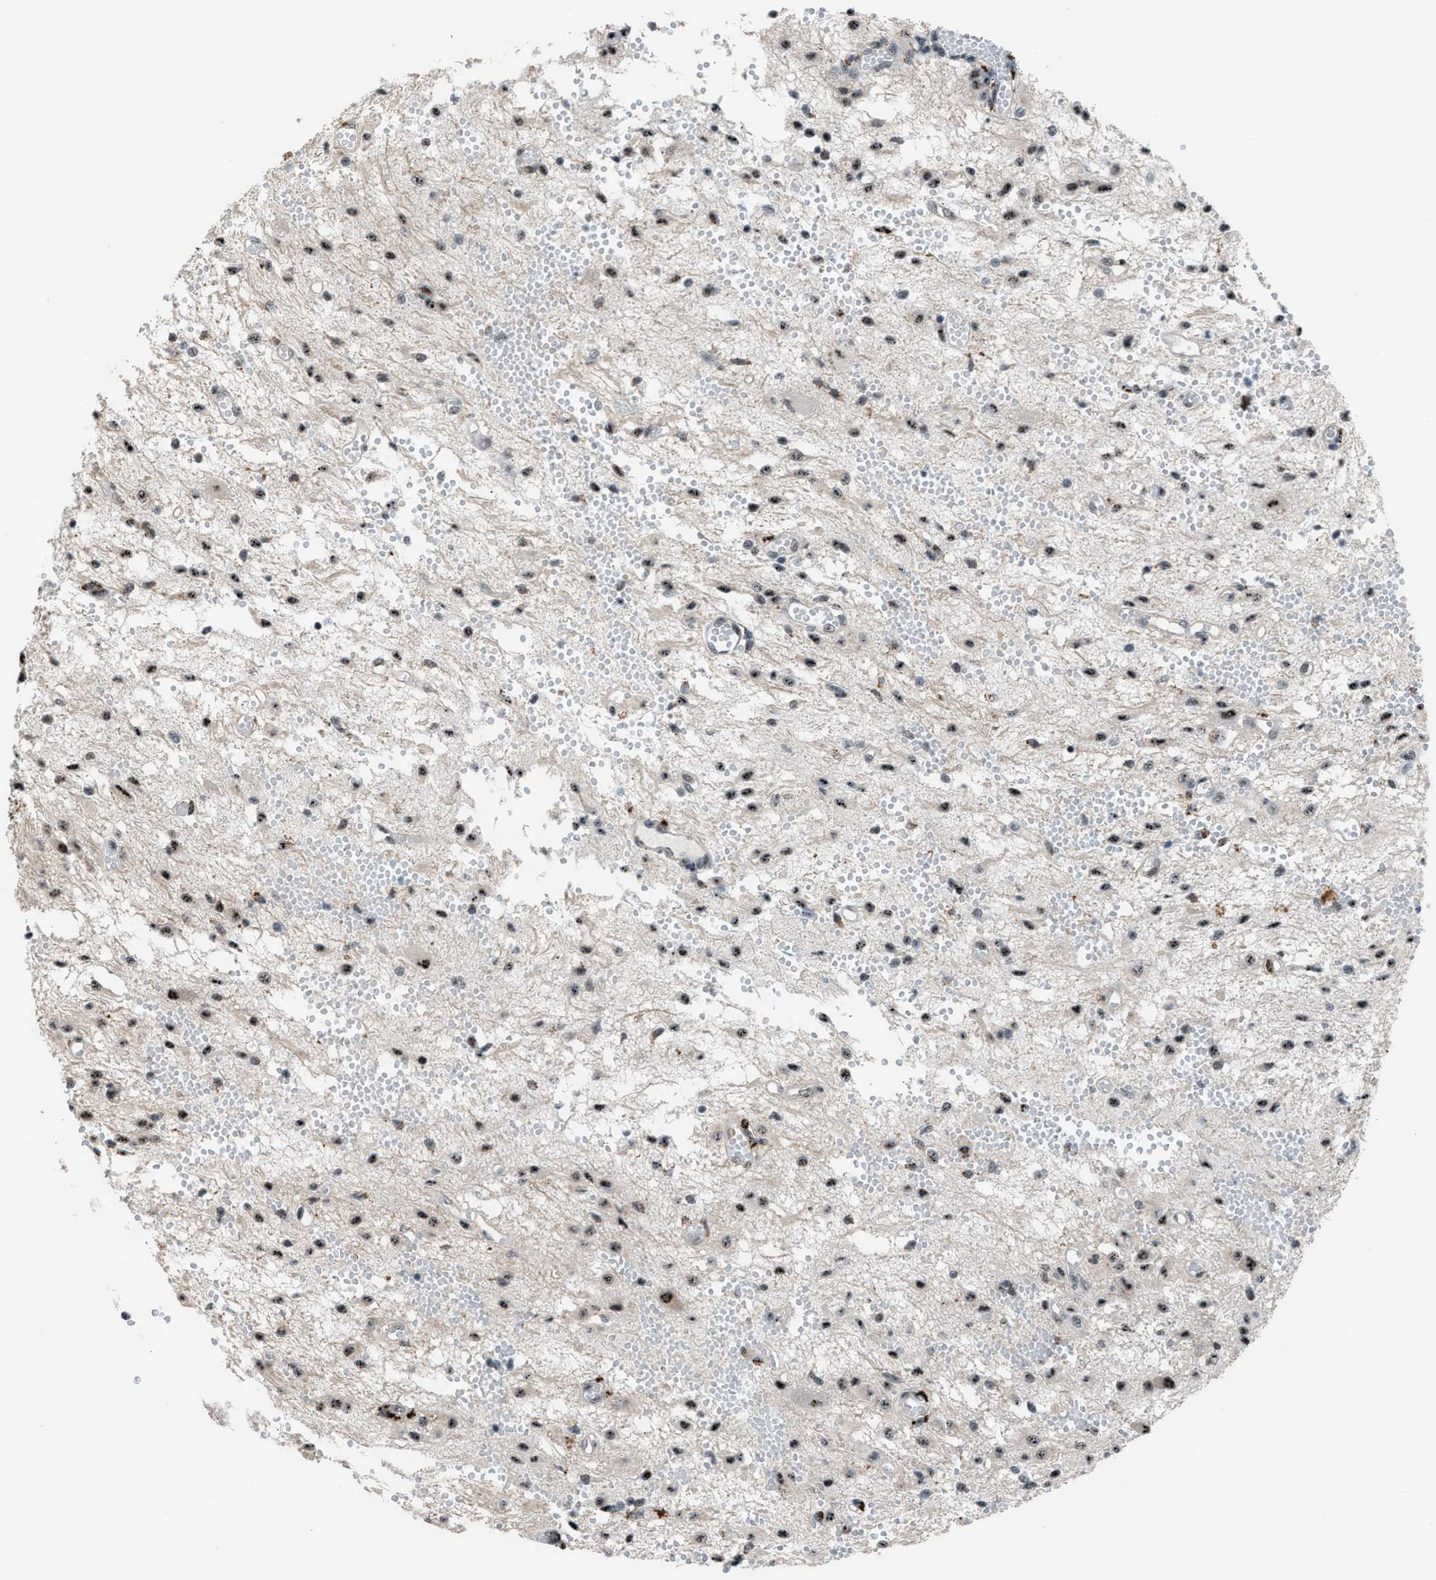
{"staining": {"intensity": "moderate", "quantity": ">75%", "location": "nuclear"}, "tissue": "glioma", "cell_type": "Tumor cells", "image_type": "cancer", "snomed": [{"axis": "morphology", "description": "Glioma, malignant, High grade"}, {"axis": "topography", "description": "Brain"}], "caption": "Immunohistochemistry micrograph of malignant glioma (high-grade) stained for a protein (brown), which displays medium levels of moderate nuclear positivity in about >75% of tumor cells.", "gene": "CENPP", "patient": {"sex": "female", "age": 59}}